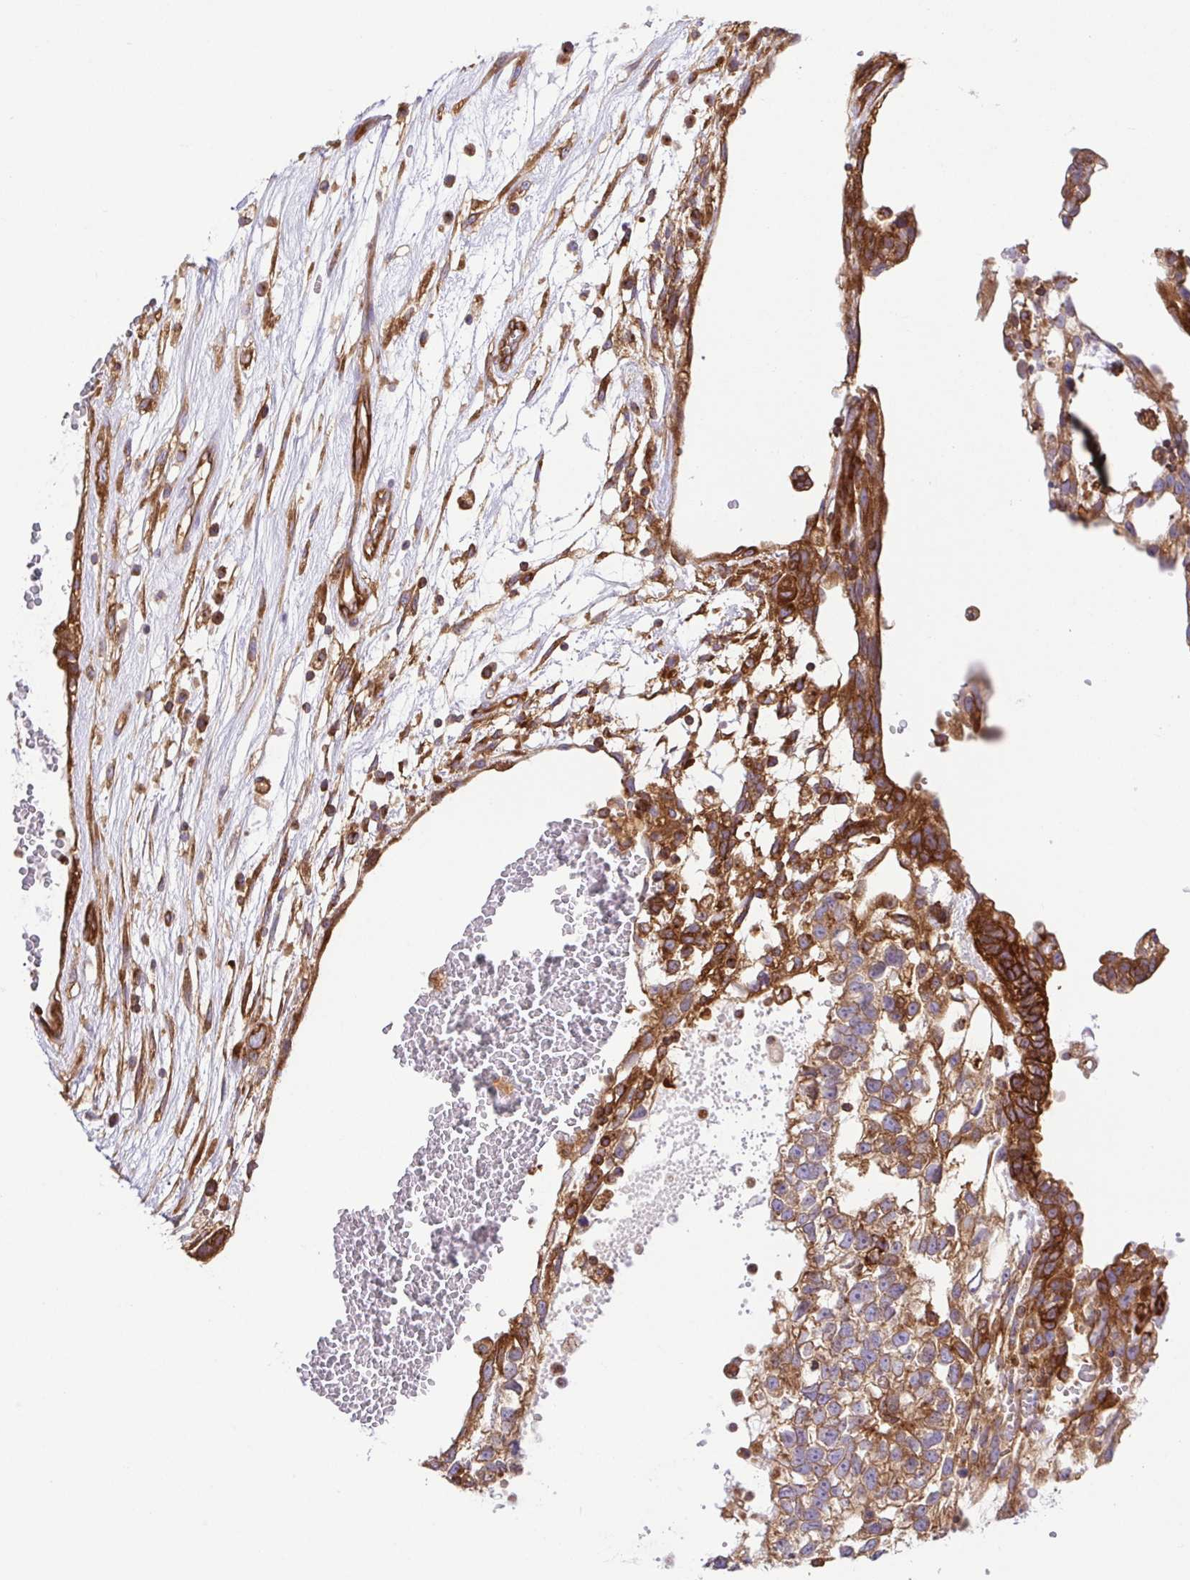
{"staining": {"intensity": "strong", "quantity": ">75%", "location": "cytoplasmic/membranous"}, "tissue": "testis cancer", "cell_type": "Tumor cells", "image_type": "cancer", "snomed": [{"axis": "morphology", "description": "Normal tissue, NOS"}, {"axis": "morphology", "description": "Carcinoma, Embryonal, NOS"}, {"axis": "topography", "description": "Testis"}], "caption": "Immunohistochemical staining of testis embryonal carcinoma exhibits high levels of strong cytoplasmic/membranous protein expression in approximately >75% of tumor cells. (DAB (3,3'-diaminobenzidine) IHC, brown staining for protein, blue staining for nuclei).", "gene": "KIF5B", "patient": {"sex": "male", "age": 32}}